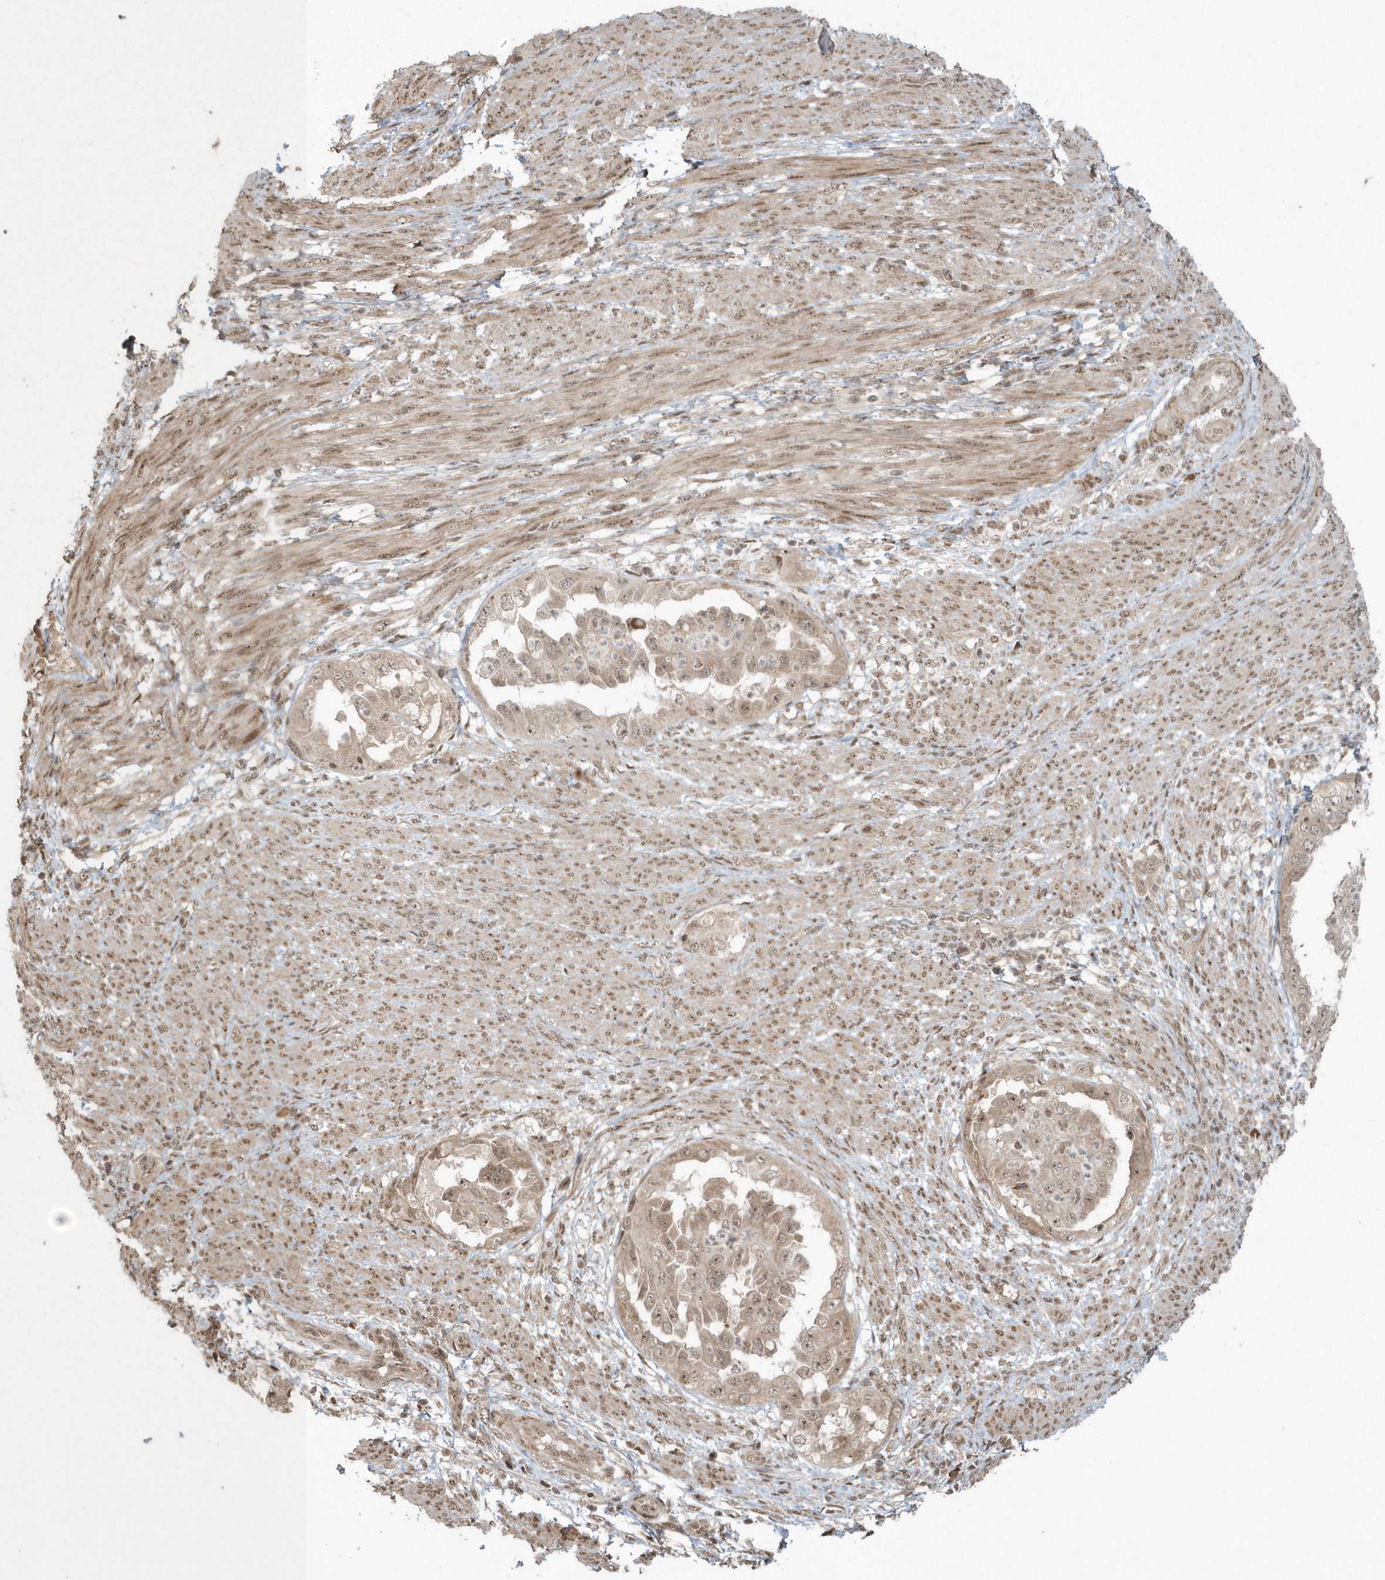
{"staining": {"intensity": "weak", "quantity": ">75%", "location": "cytoplasmic/membranous,nuclear"}, "tissue": "endometrial cancer", "cell_type": "Tumor cells", "image_type": "cancer", "snomed": [{"axis": "morphology", "description": "Adenocarcinoma, NOS"}, {"axis": "topography", "description": "Endometrium"}], "caption": "Immunohistochemistry (IHC) micrograph of neoplastic tissue: human adenocarcinoma (endometrial) stained using IHC displays low levels of weak protein expression localized specifically in the cytoplasmic/membranous and nuclear of tumor cells, appearing as a cytoplasmic/membranous and nuclear brown color.", "gene": "EPB41L4A", "patient": {"sex": "female", "age": 85}}